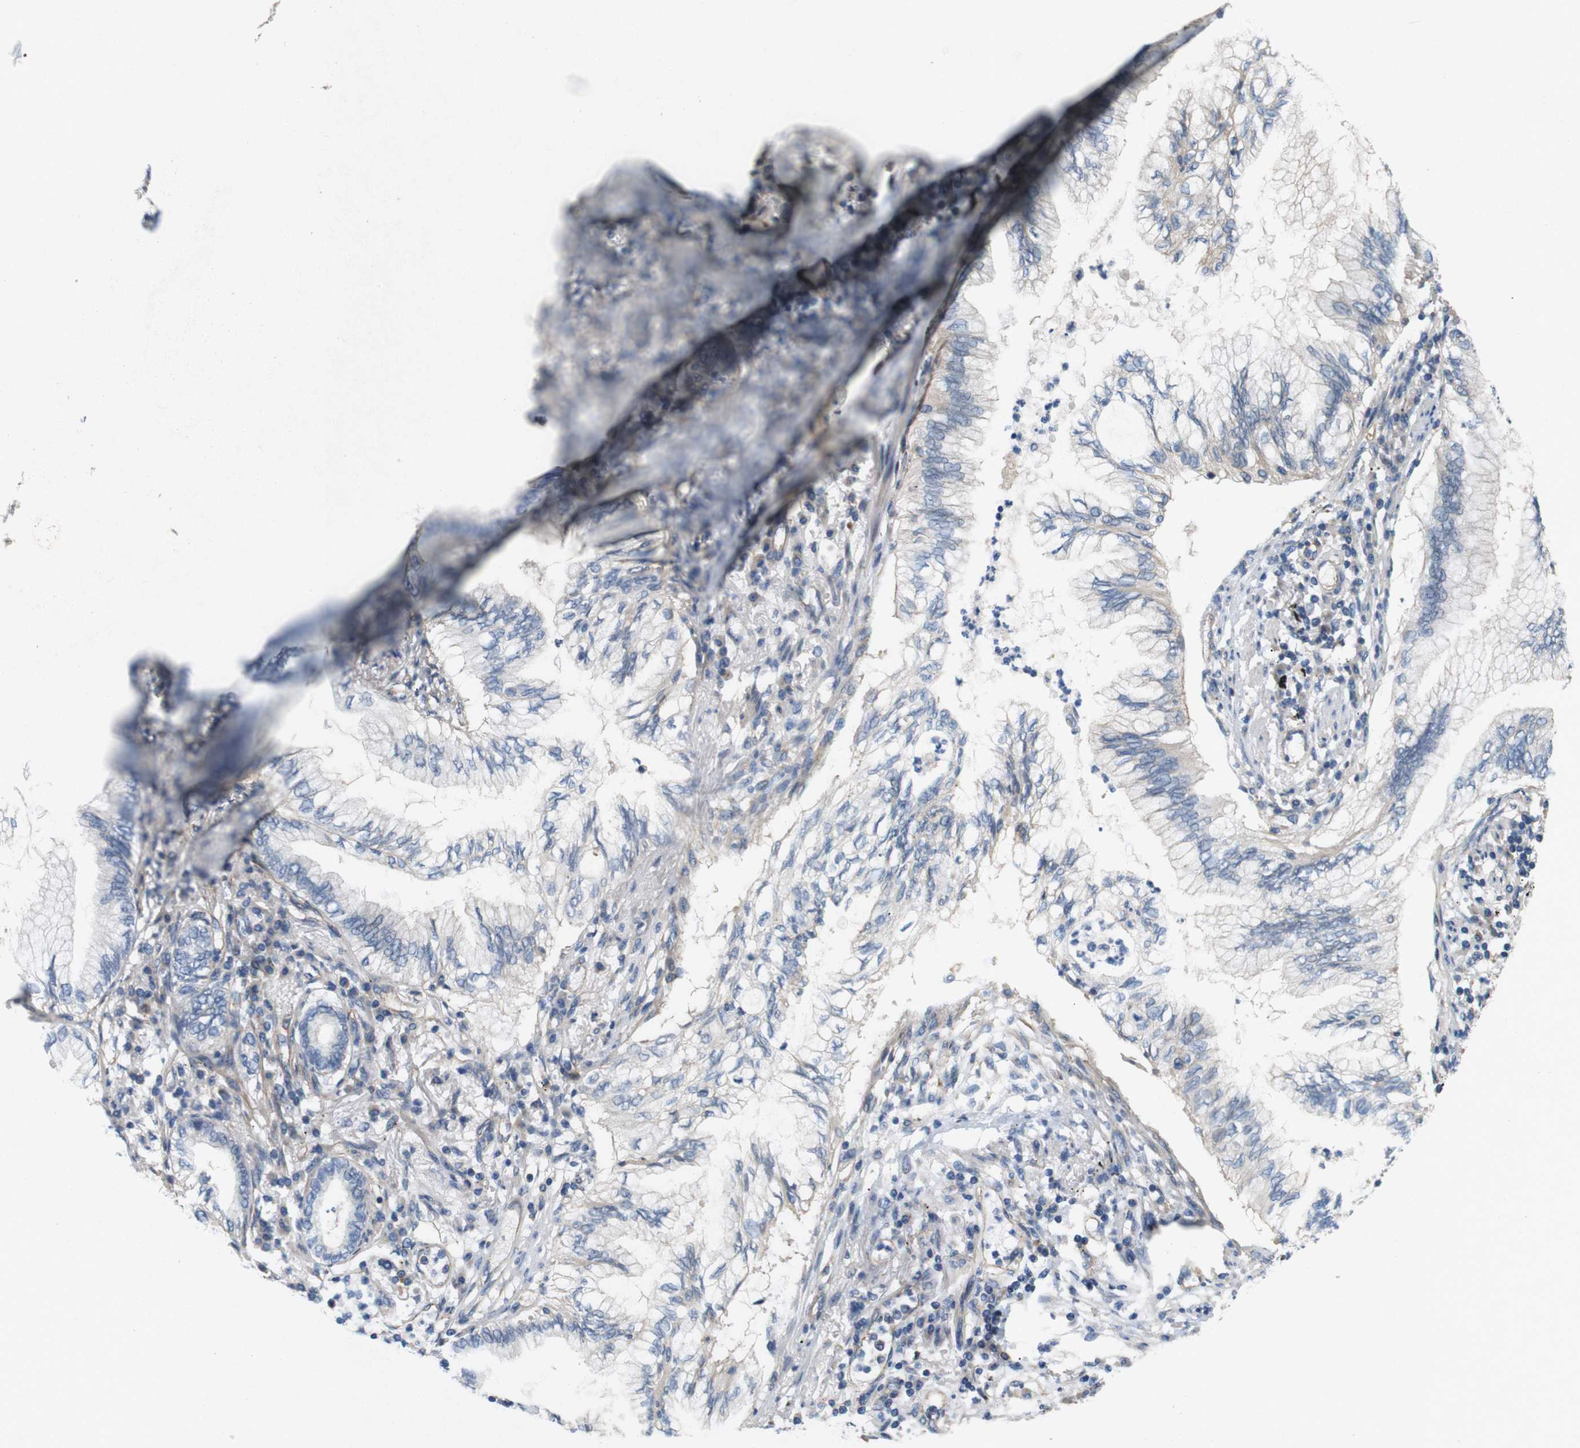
{"staining": {"intensity": "negative", "quantity": "none", "location": "none"}, "tissue": "lung cancer", "cell_type": "Tumor cells", "image_type": "cancer", "snomed": [{"axis": "morphology", "description": "Normal tissue, NOS"}, {"axis": "morphology", "description": "Adenocarcinoma, NOS"}, {"axis": "topography", "description": "Bronchus"}, {"axis": "topography", "description": "Lung"}], "caption": "Histopathology image shows no protein positivity in tumor cells of lung cancer (adenocarcinoma) tissue.", "gene": "BVES", "patient": {"sex": "female", "age": 70}}